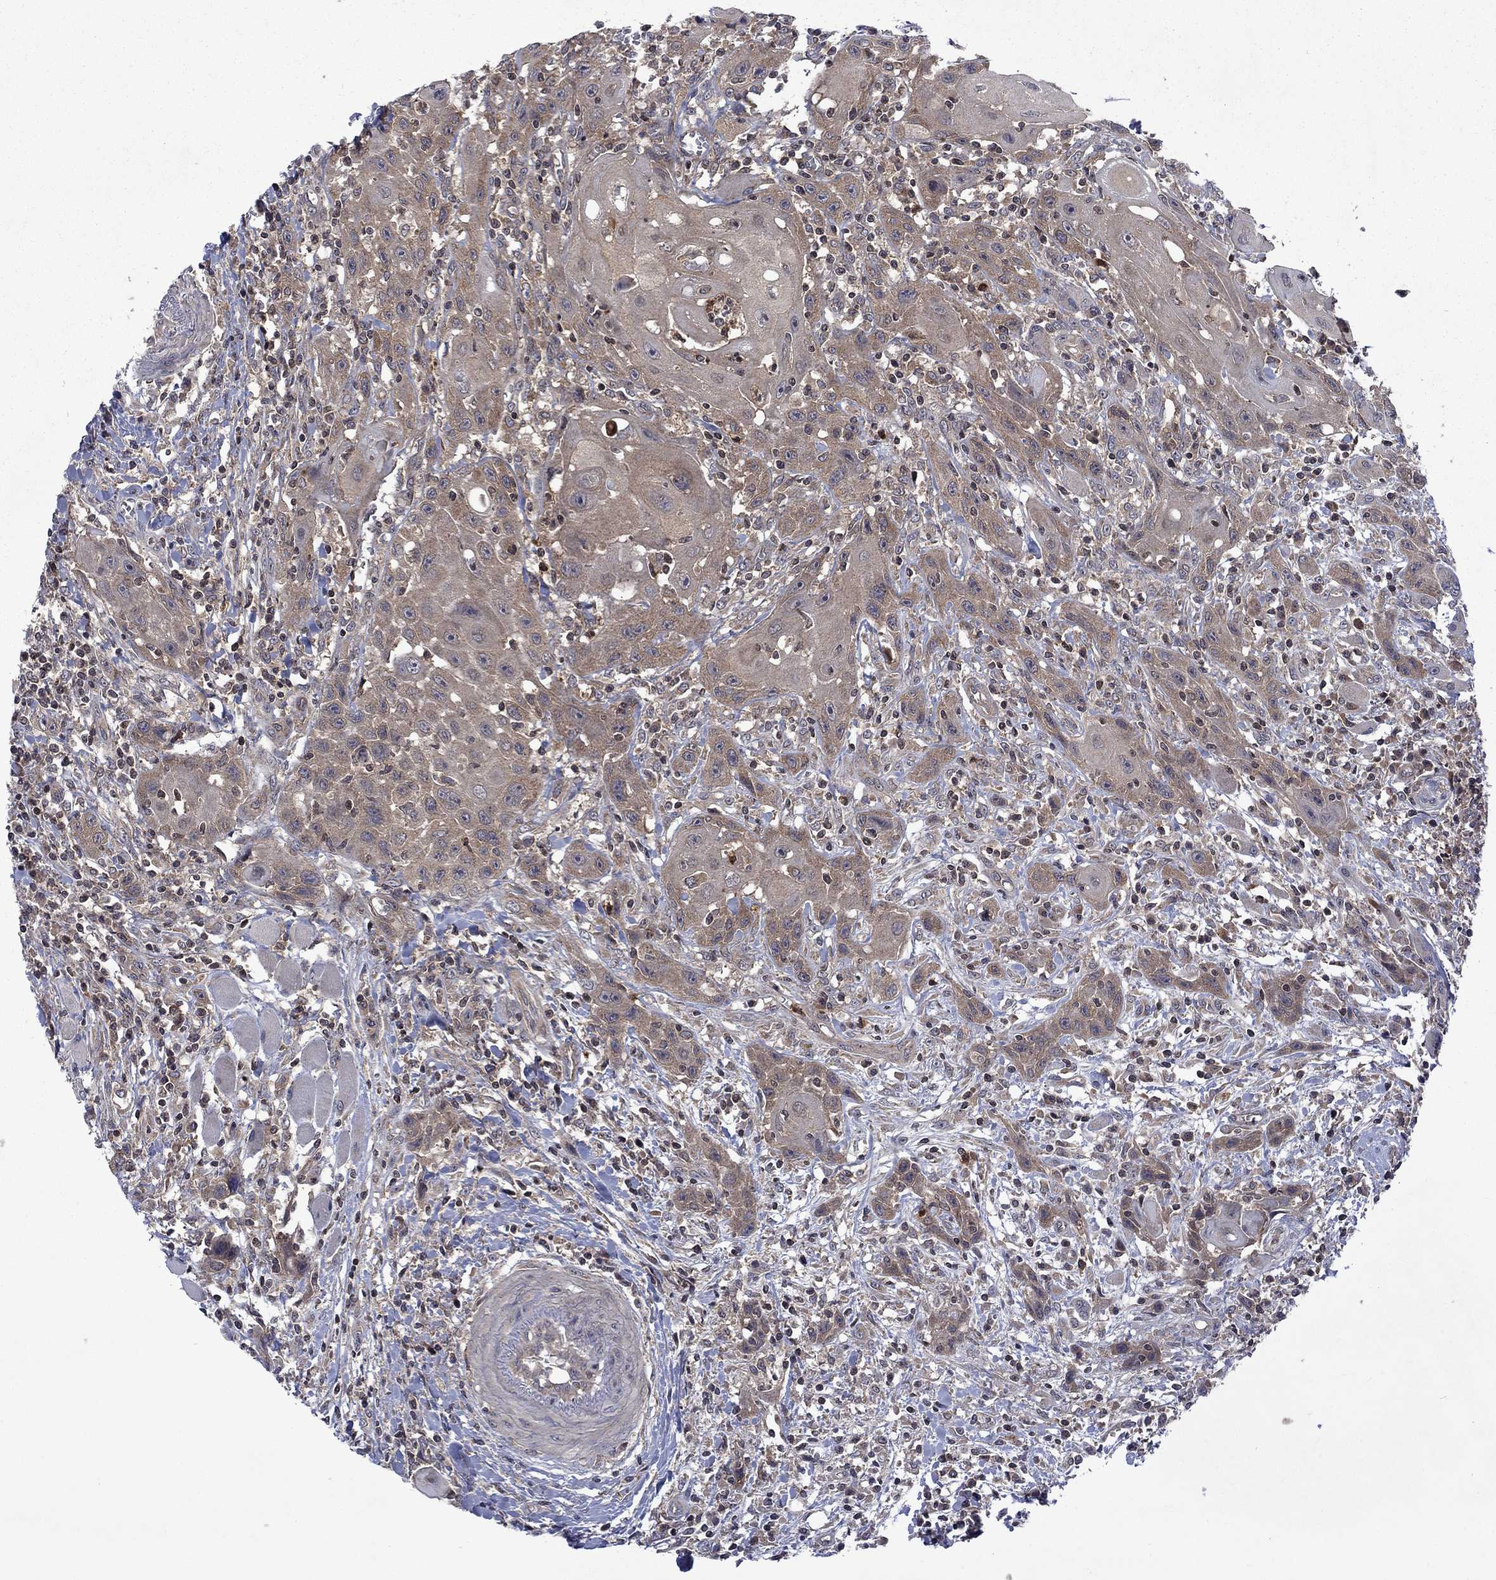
{"staining": {"intensity": "weak", "quantity": ">75%", "location": "cytoplasmic/membranous"}, "tissue": "head and neck cancer", "cell_type": "Tumor cells", "image_type": "cancer", "snomed": [{"axis": "morphology", "description": "Normal tissue, NOS"}, {"axis": "morphology", "description": "Squamous cell carcinoma, NOS"}, {"axis": "topography", "description": "Oral tissue"}, {"axis": "topography", "description": "Head-Neck"}], "caption": "Immunohistochemistry (IHC) histopathology image of neoplastic tissue: human head and neck squamous cell carcinoma stained using immunohistochemistry (IHC) exhibits low levels of weak protein expression localized specifically in the cytoplasmic/membranous of tumor cells, appearing as a cytoplasmic/membranous brown color.", "gene": "TMEM33", "patient": {"sex": "male", "age": 71}}